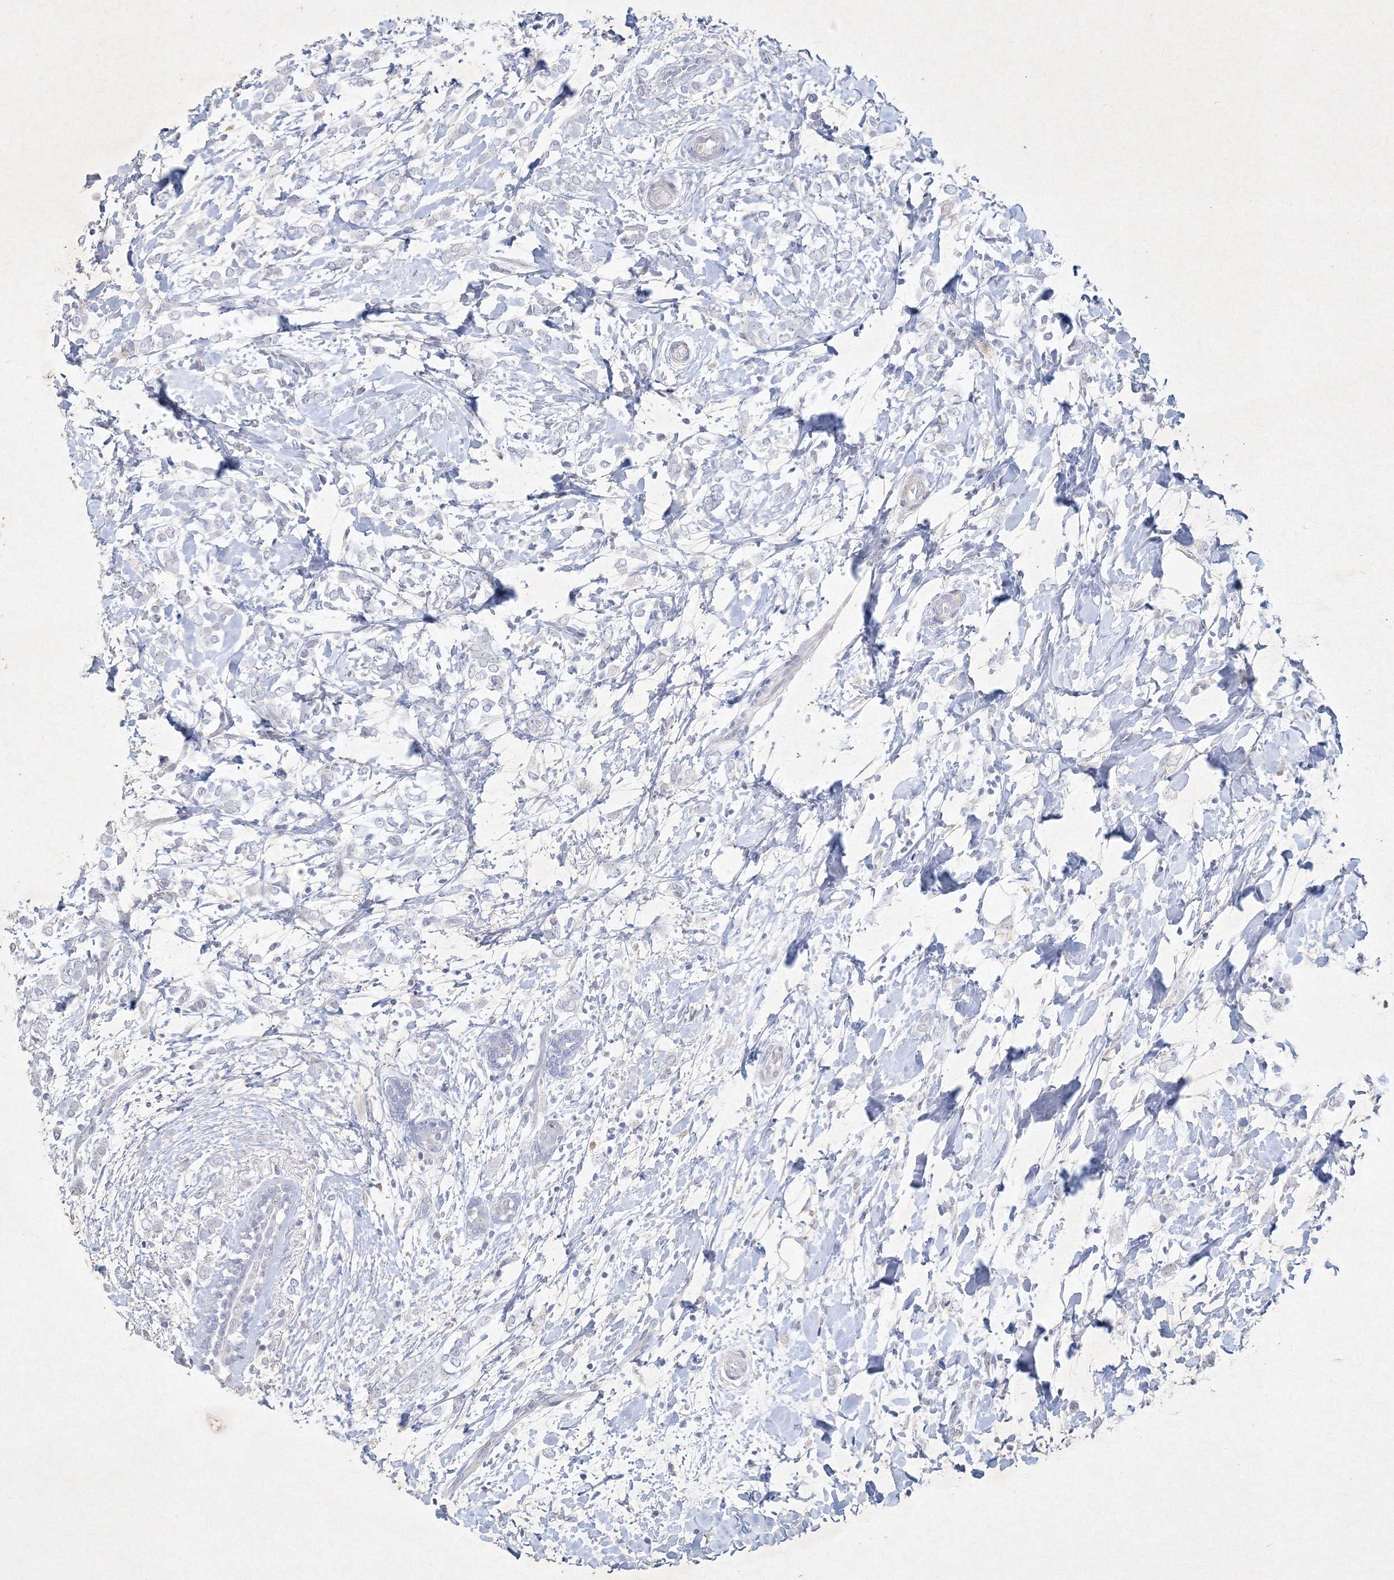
{"staining": {"intensity": "negative", "quantity": "none", "location": "none"}, "tissue": "breast cancer", "cell_type": "Tumor cells", "image_type": "cancer", "snomed": [{"axis": "morphology", "description": "Normal tissue, NOS"}, {"axis": "morphology", "description": "Lobular carcinoma"}, {"axis": "topography", "description": "Breast"}], "caption": "Immunohistochemistry micrograph of neoplastic tissue: breast cancer stained with DAB (3,3'-diaminobenzidine) reveals no significant protein positivity in tumor cells.", "gene": "CXXC4", "patient": {"sex": "female", "age": 47}}